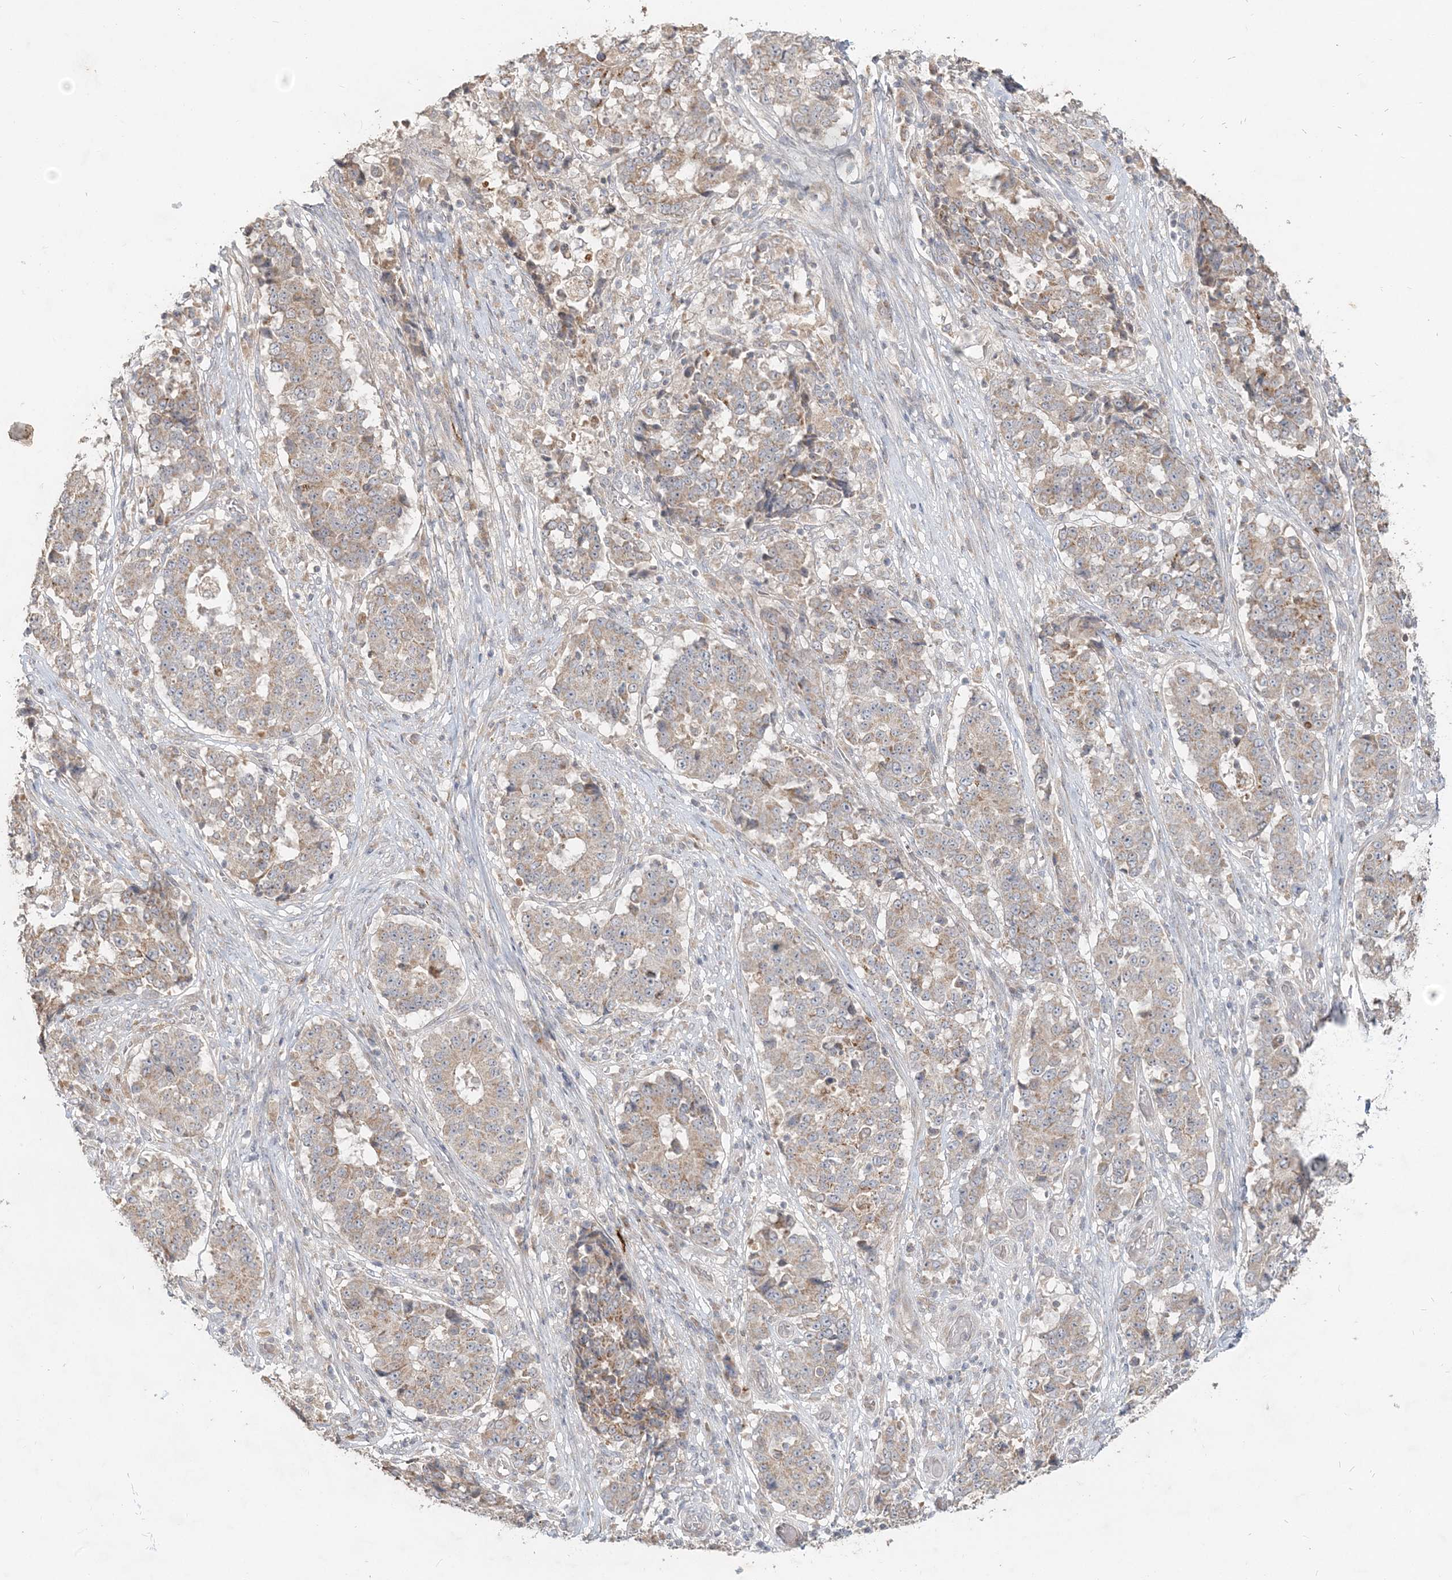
{"staining": {"intensity": "weak", "quantity": ">75%", "location": "cytoplasmic/membranous"}, "tissue": "stomach cancer", "cell_type": "Tumor cells", "image_type": "cancer", "snomed": [{"axis": "morphology", "description": "Adenocarcinoma, NOS"}, {"axis": "topography", "description": "Stomach"}], "caption": "Stomach adenocarcinoma was stained to show a protein in brown. There is low levels of weak cytoplasmic/membranous positivity in approximately >75% of tumor cells.", "gene": "RAB14", "patient": {"sex": "male", "age": 59}}